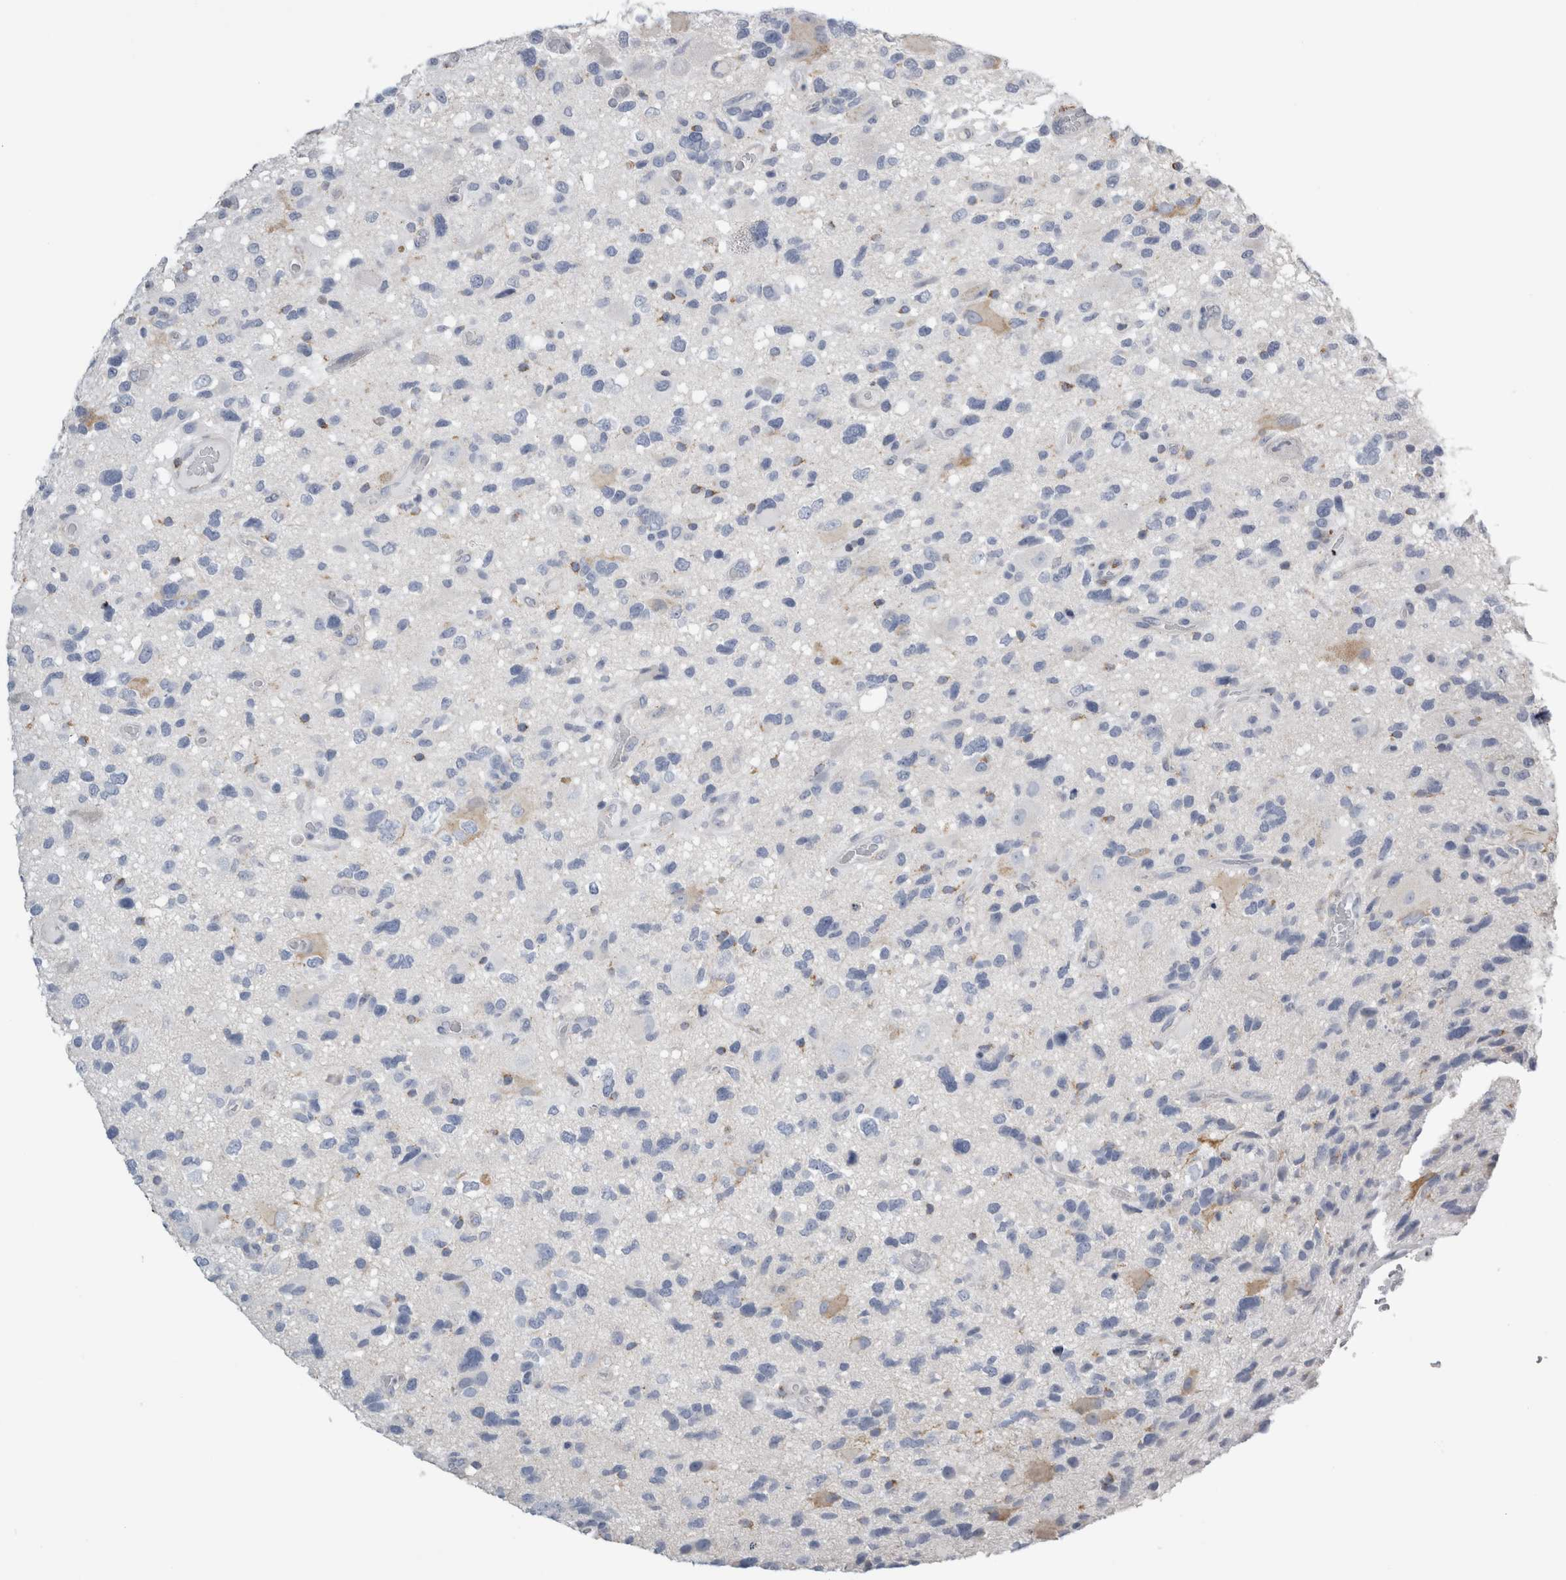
{"staining": {"intensity": "negative", "quantity": "none", "location": "none"}, "tissue": "glioma", "cell_type": "Tumor cells", "image_type": "cancer", "snomed": [{"axis": "morphology", "description": "Glioma, malignant, High grade"}, {"axis": "topography", "description": "Brain"}], "caption": "The photomicrograph displays no staining of tumor cells in malignant high-grade glioma. The staining was performed using DAB to visualize the protein expression in brown, while the nuclei were stained in blue with hematoxylin (Magnification: 20x).", "gene": "DHRS4", "patient": {"sex": "male", "age": 33}}